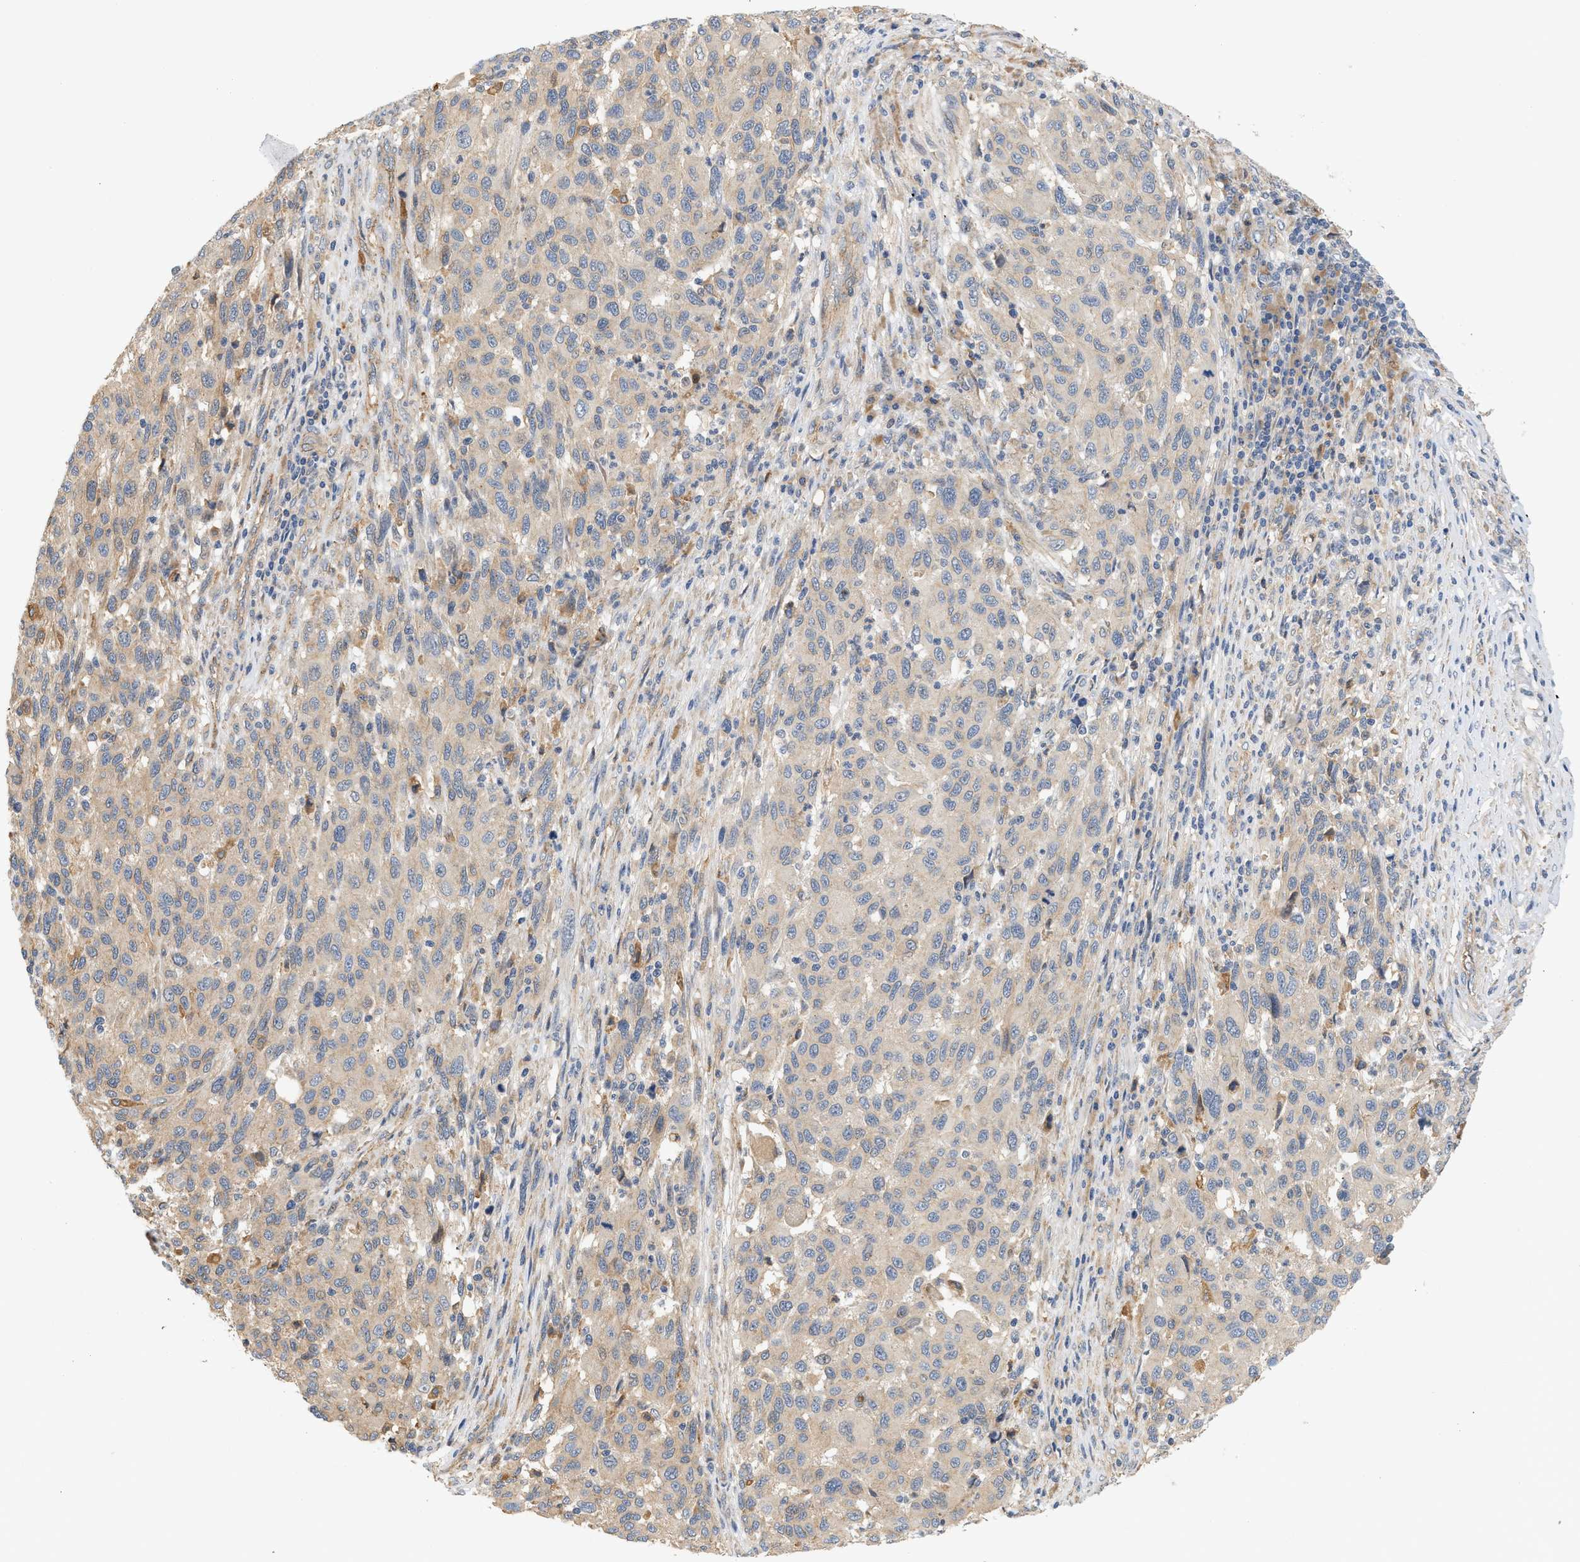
{"staining": {"intensity": "weak", "quantity": "25%-75%", "location": "cytoplasmic/membranous"}, "tissue": "melanoma", "cell_type": "Tumor cells", "image_type": "cancer", "snomed": [{"axis": "morphology", "description": "Malignant melanoma, Metastatic site"}, {"axis": "topography", "description": "Lymph node"}], "caption": "Tumor cells exhibit low levels of weak cytoplasmic/membranous expression in about 25%-75% of cells in malignant melanoma (metastatic site).", "gene": "CTXN1", "patient": {"sex": "male", "age": 61}}